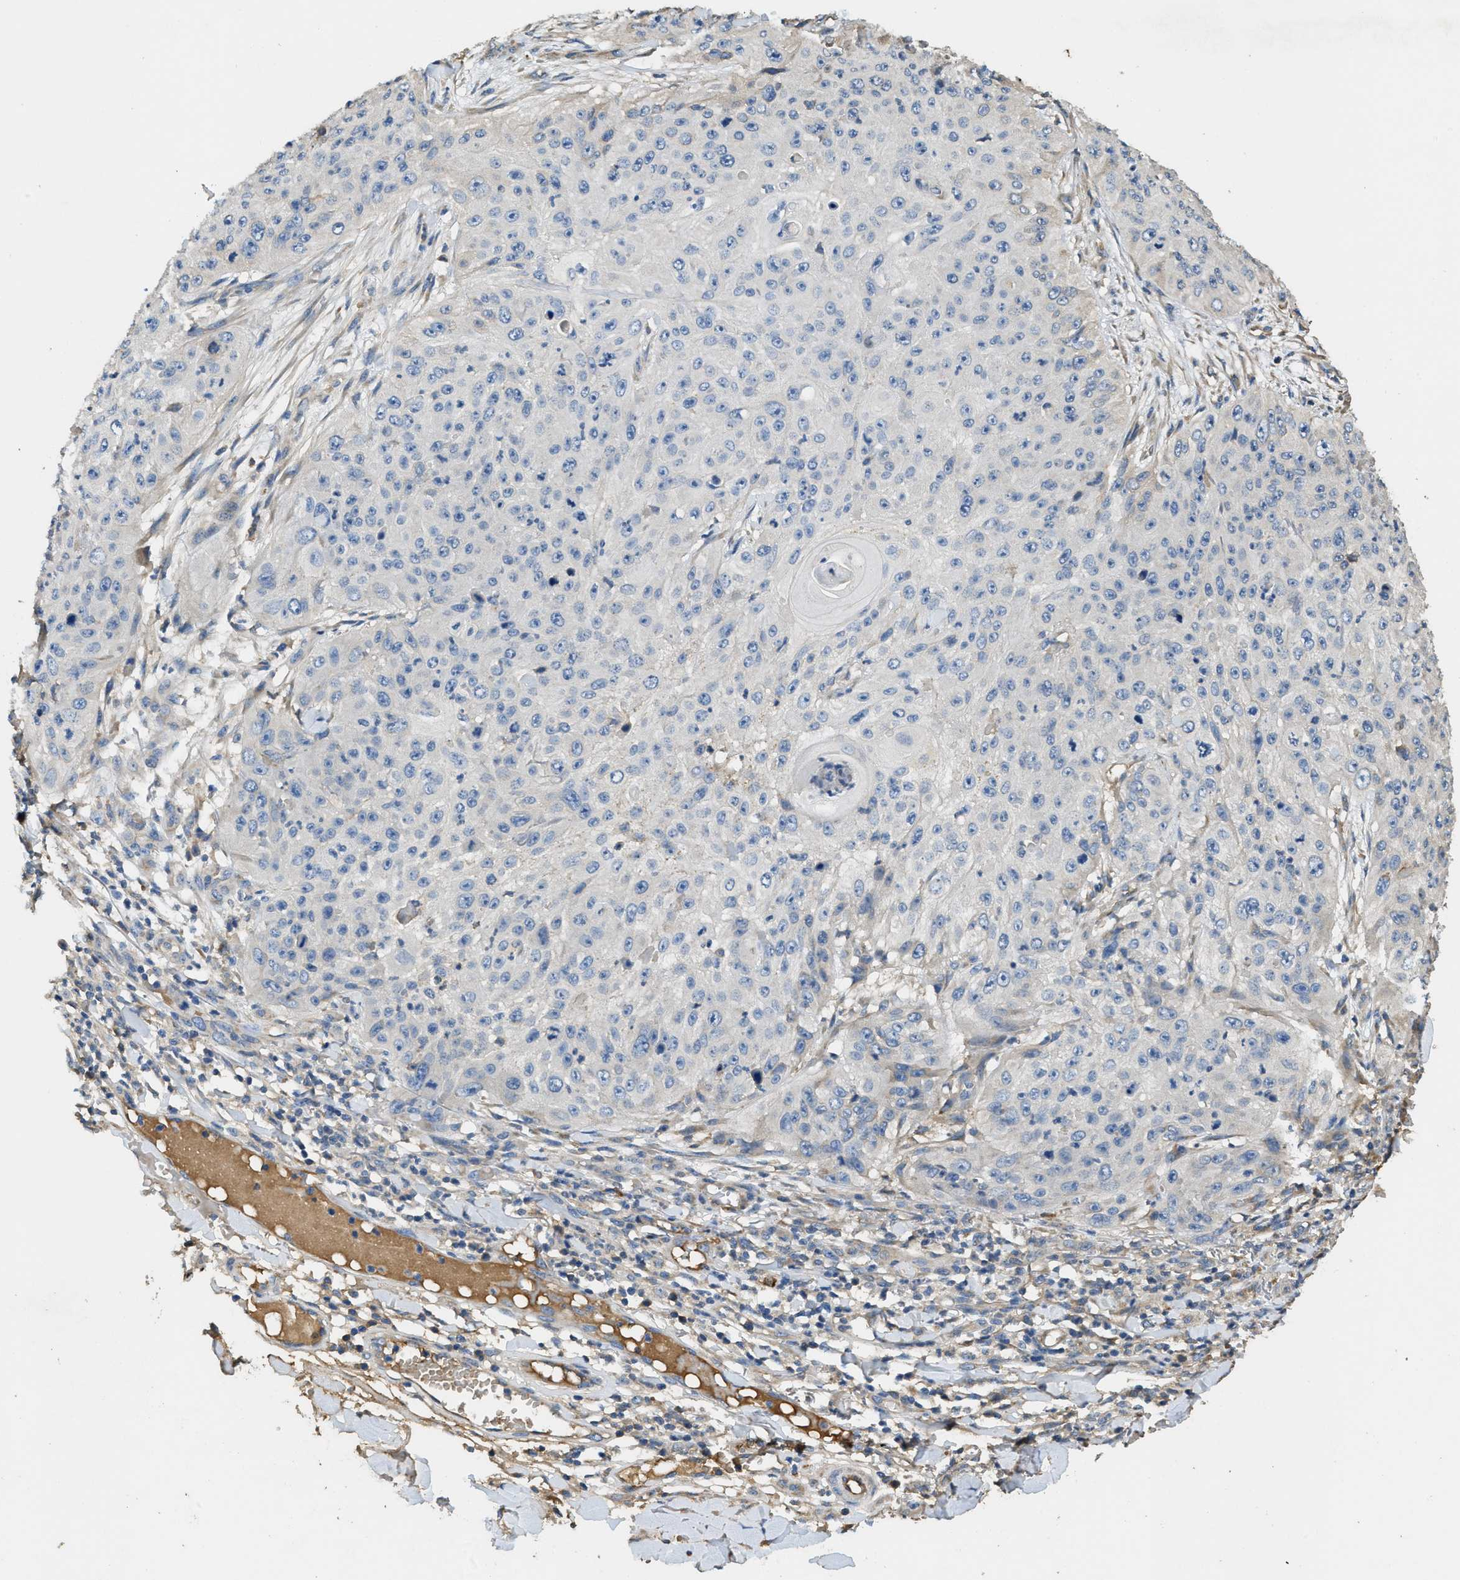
{"staining": {"intensity": "negative", "quantity": "none", "location": "none"}, "tissue": "skin cancer", "cell_type": "Tumor cells", "image_type": "cancer", "snomed": [{"axis": "morphology", "description": "Squamous cell carcinoma, NOS"}, {"axis": "topography", "description": "Skin"}], "caption": "There is no significant expression in tumor cells of skin squamous cell carcinoma.", "gene": "RIPK2", "patient": {"sex": "female", "age": 80}}